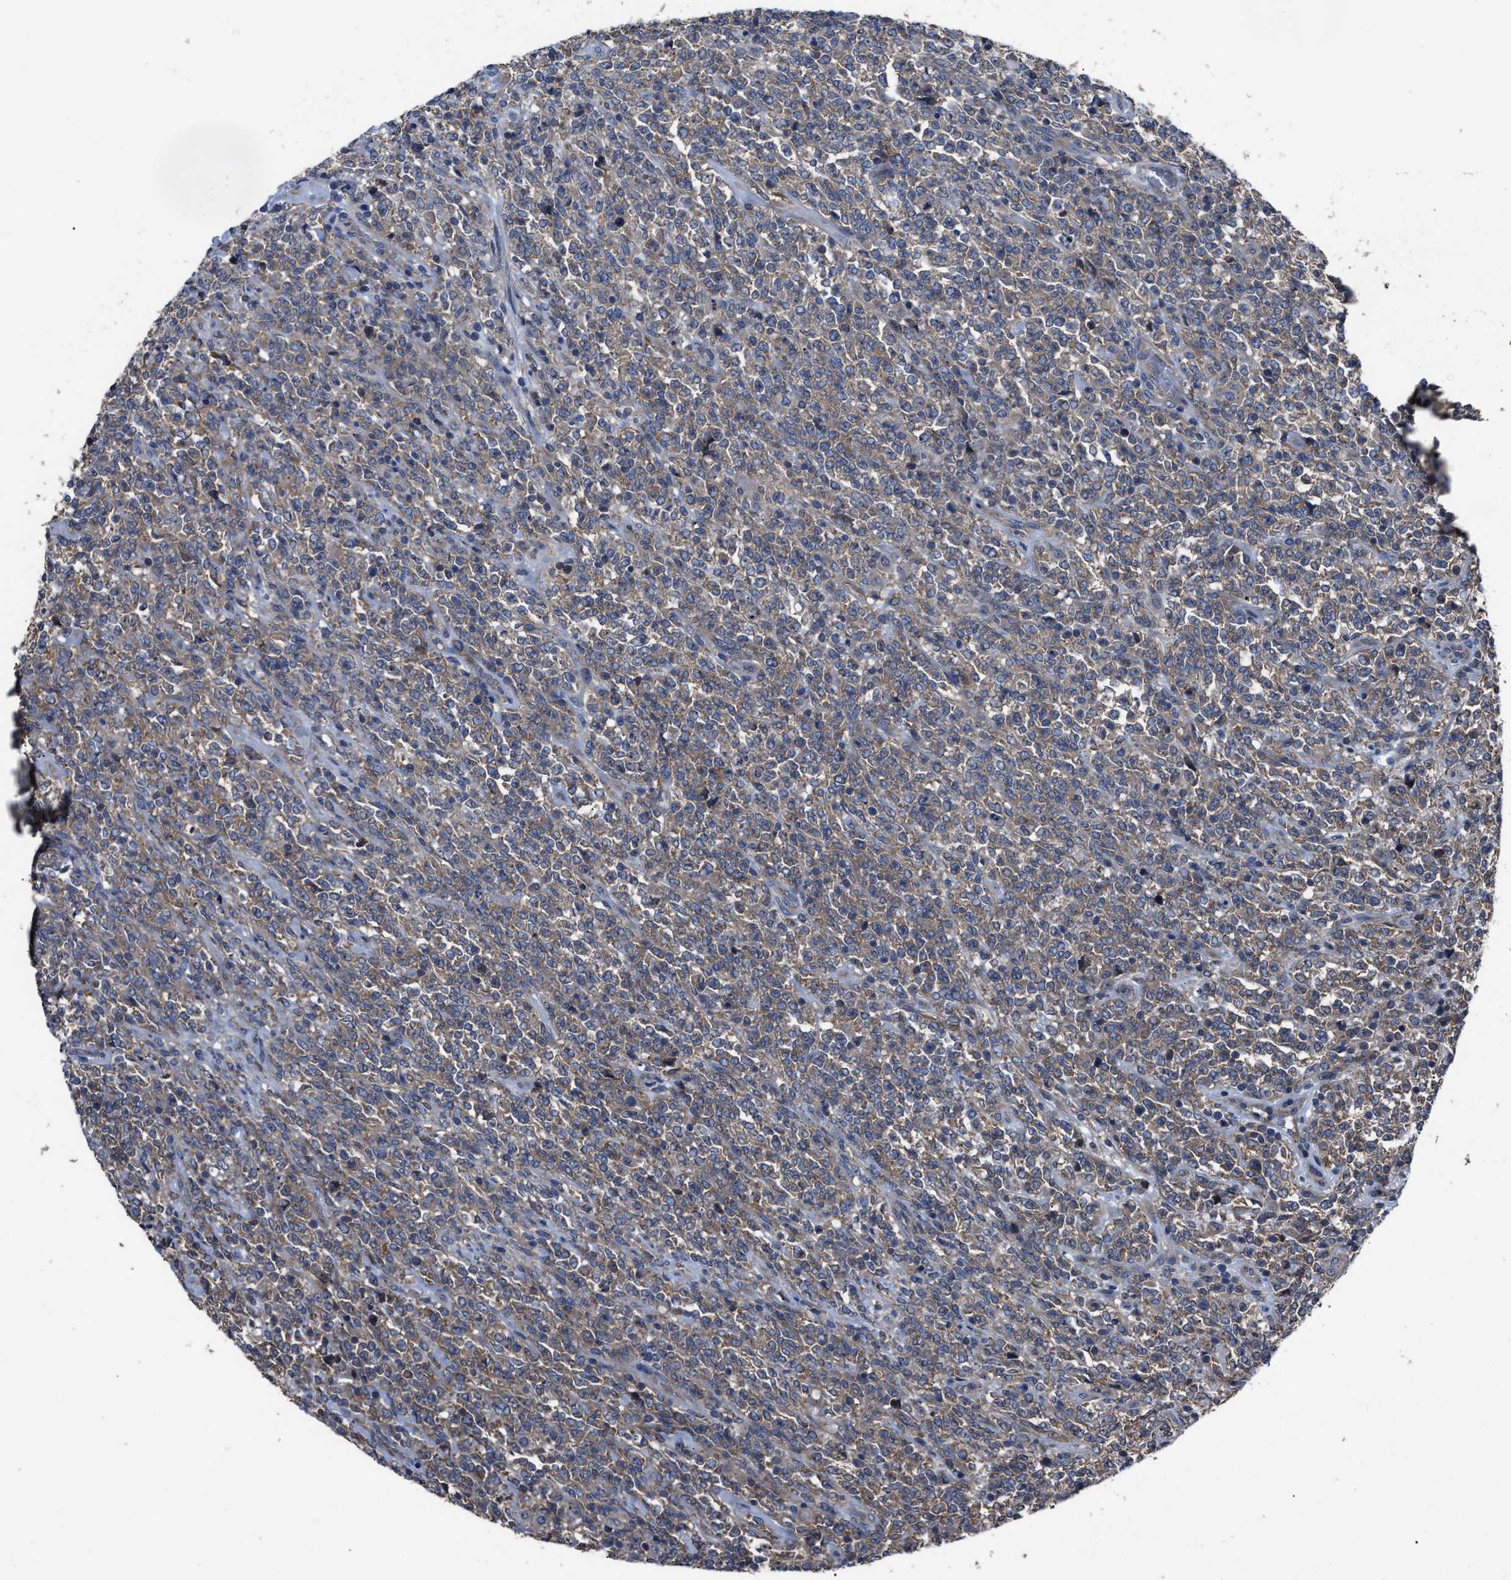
{"staining": {"intensity": "weak", "quantity": "25%-75%", "location": "cytoplasmic/membranous"}, "tissue": "lymphoma", "cell_type": "Tumor cells", "image_type": "cancer", "snomed": [{"axis": "morphology", "description": "Malignant lymphoma, non-Hodgkin's type, High grade"}, {"axis": "topography", "description": "Soft tissue"}], "caption": "High-grade malignant lymphoma, non-Hodgkin's type was stained to show a protein in brown. There is low levels of weak cytoplasmic/membranous staining in approximately 25%-75% of tumor cells.", "gene": "UPF1", "patient": {"sex": "male", "age": 18}}